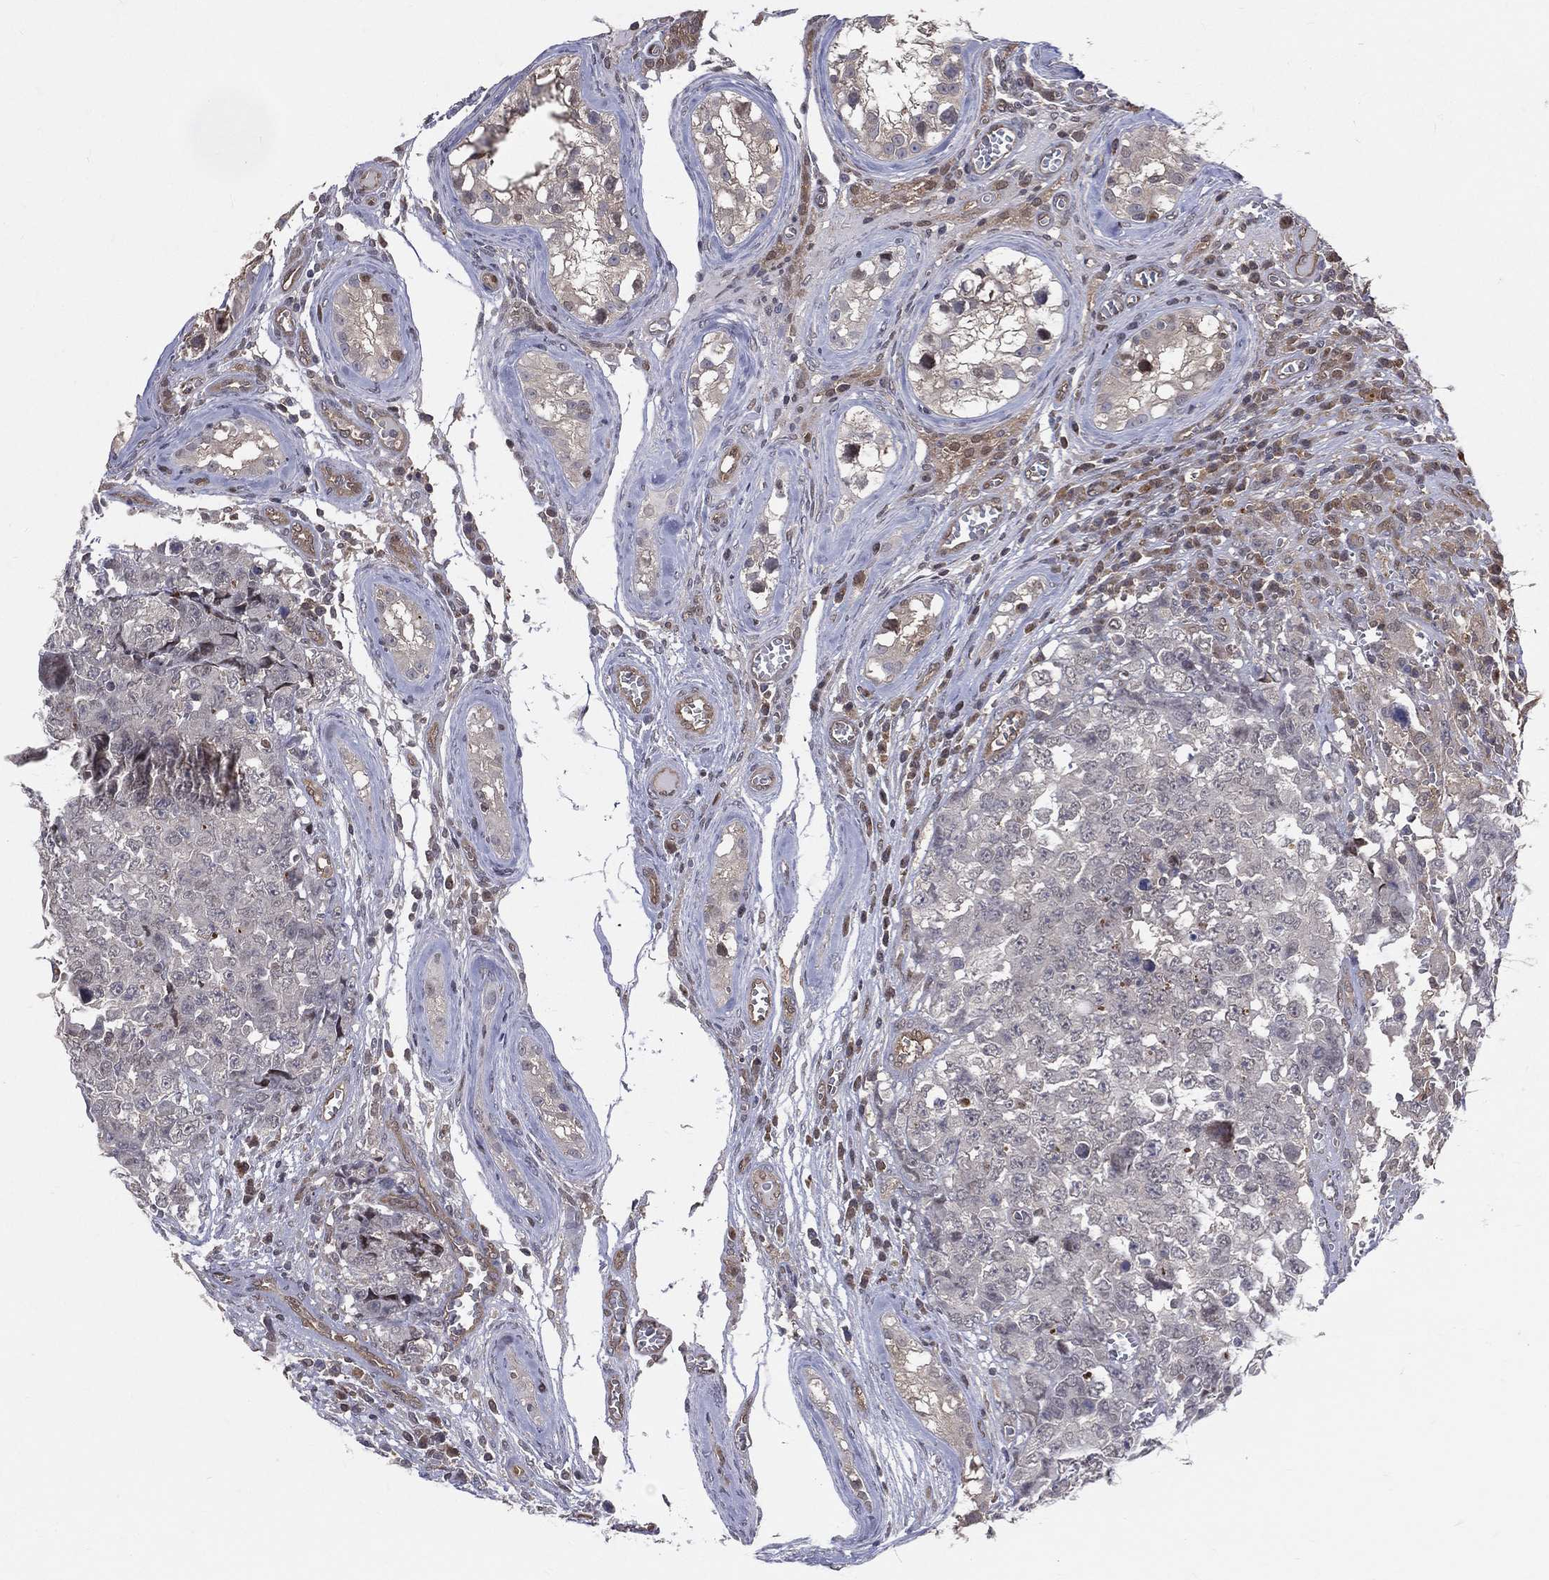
{"staining": {"intensity": "negative", "quantity": "none", "location": "none"}, "tissue": "testis cancer", "cell_type": "Tumor cells", "image_type": "cancer", "snomed": [{"axis": "morphology", "description": "Carcinoma, Embryonal, NOS"}, {"axis": "topography", "description": "Testis"}], "caption": "This histopathology image is of testis cancer (embryonal carcinoma) stained with immunohistochemistry to label a protein in brown with the nuclei are counter-stained blue. There is no staining in tumor cells.", "gene": "GMPR2", "patient": {"sex": "male", "age": 23}}